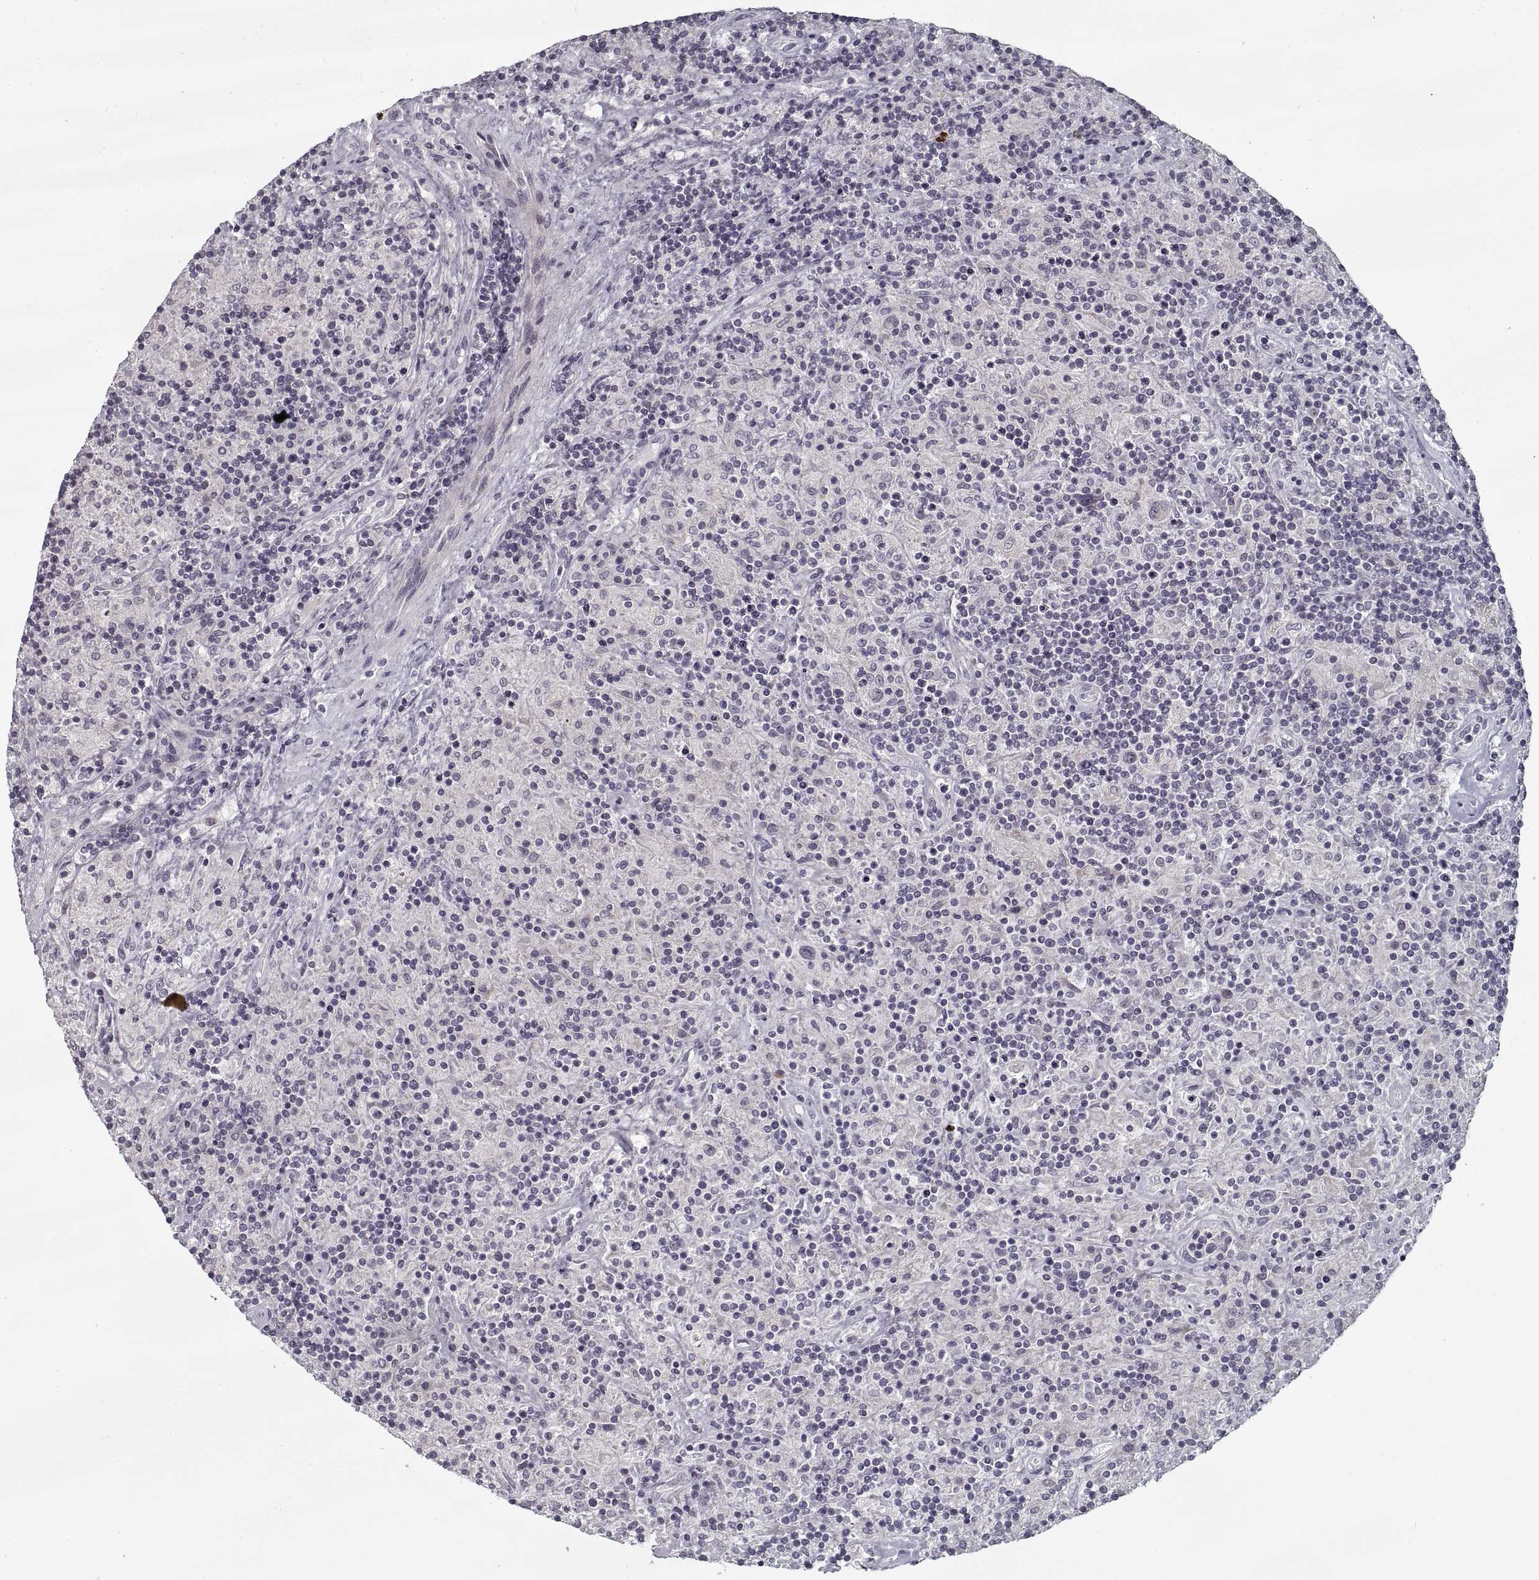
{"staining": {"intensity": "negative", "quantity": "none", "location": "none"}, "tissue": "lymphoma", "cell_type": "Tumor cells", "image_type": "cancer", "snomed": [{"axis": "morphology", "description": "Hodgkin's disease, NOS"}, {"axis": "topography", "description": "Lymph node"}], "caption": "Photomicrograph shows no protein positivity in tumor cells of Hodgkin's disease tissue.", "gene": "GAD2", "patient": {"sex": "male", "age": 70}}